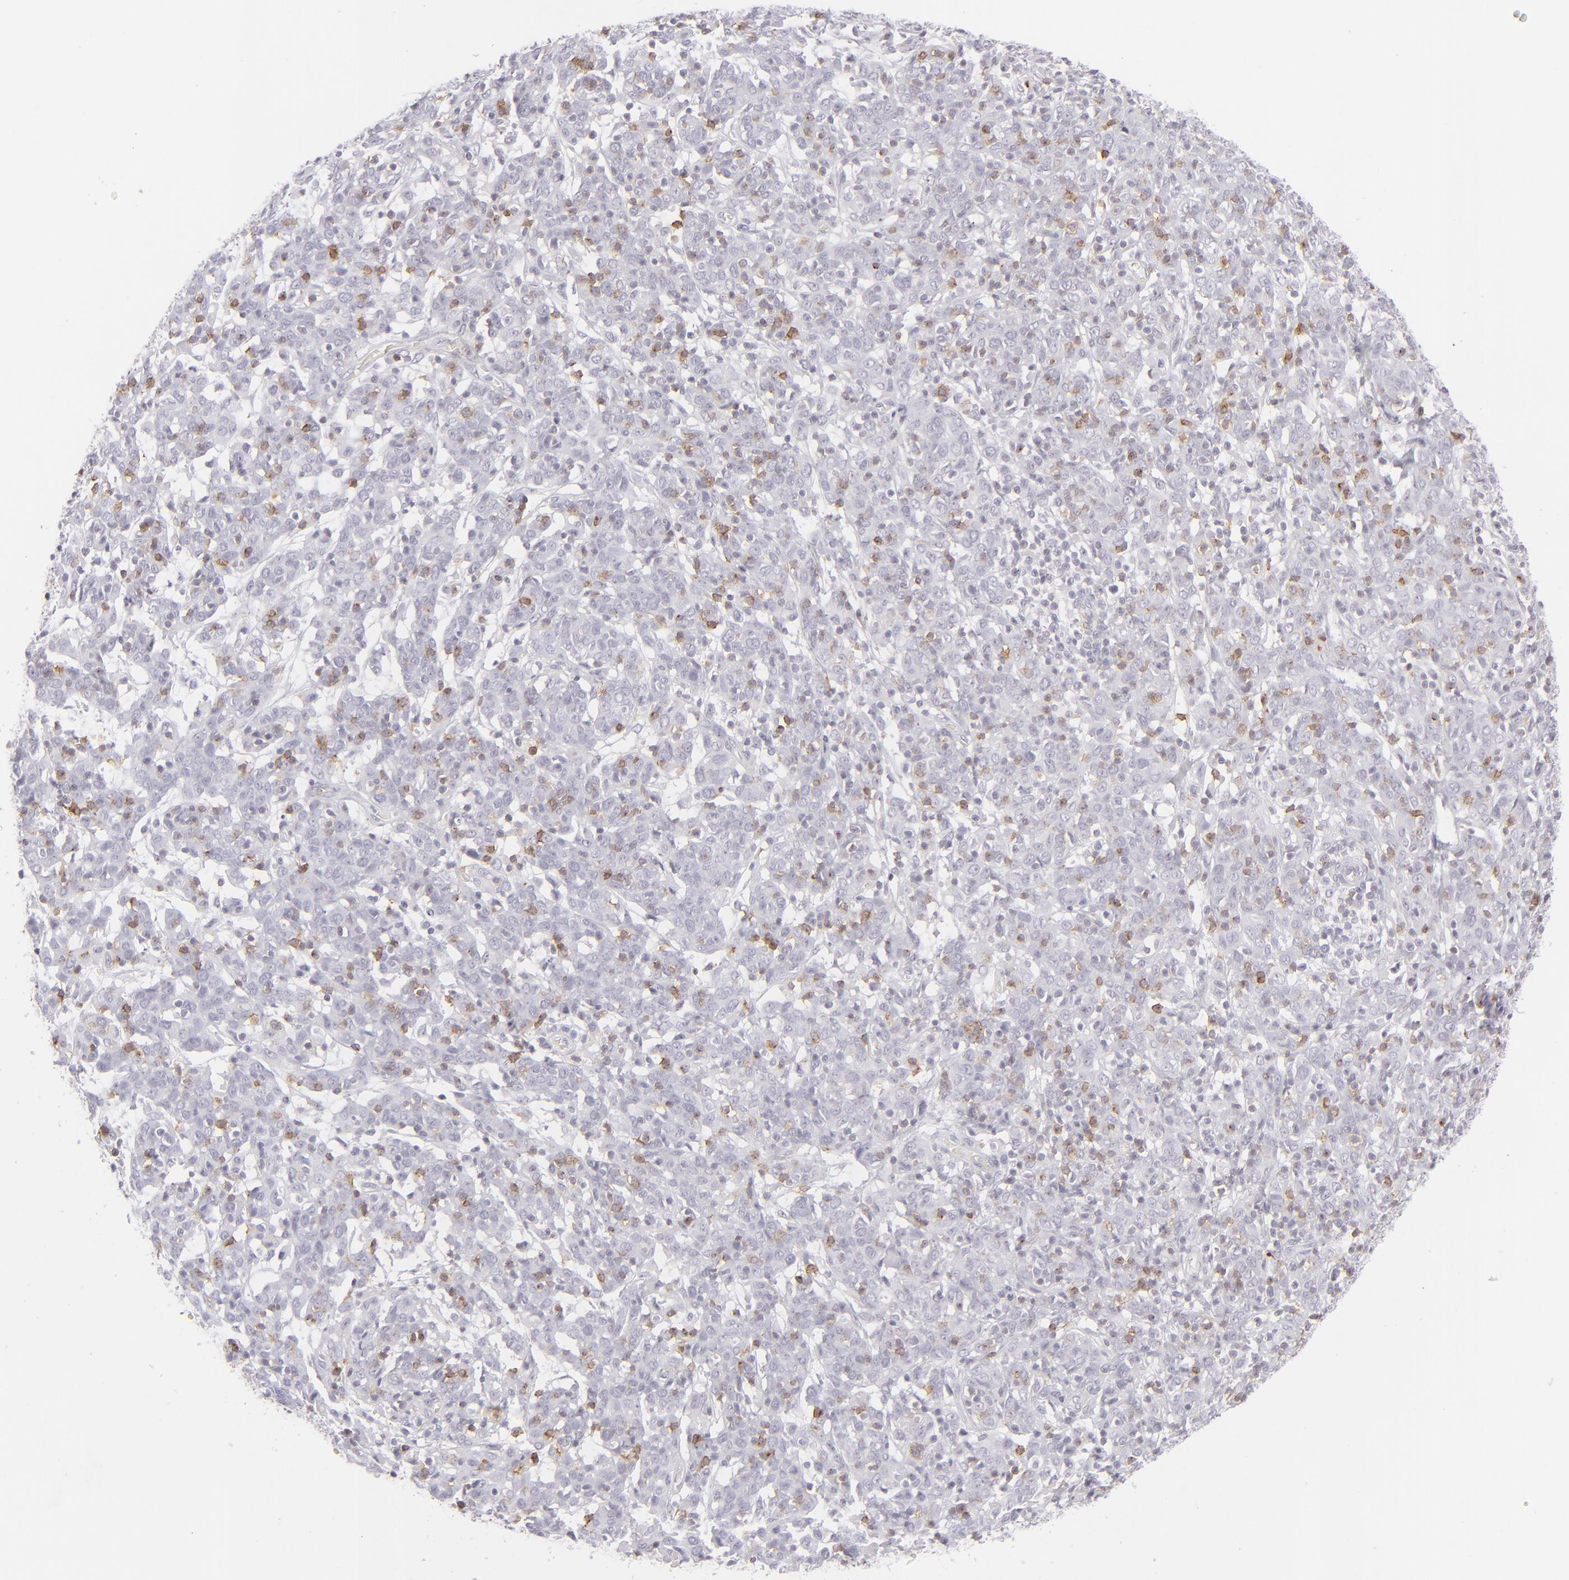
{"staining": {"intensity": "negative", "quantity": "none", "location": "none"}, "tissue": "cervical cancer", "cell_type": "Tumor cells", "image_type": "cancer", "snomed": [{"axis": "morphology", "description": "Normal tissue, NOS"}, {"axis": "morphology", "description": "Squamous cell carcinoma, NOS"}, {"axis": "topography", "description": "Cervix"}], "caption": "Immunohistochemical staining of human cervical cancer (squamous cell carcinoma) shows no significant expression in tumor cells.", "gene": "CD7", "patient": {"sex": "female", "age": 67}}